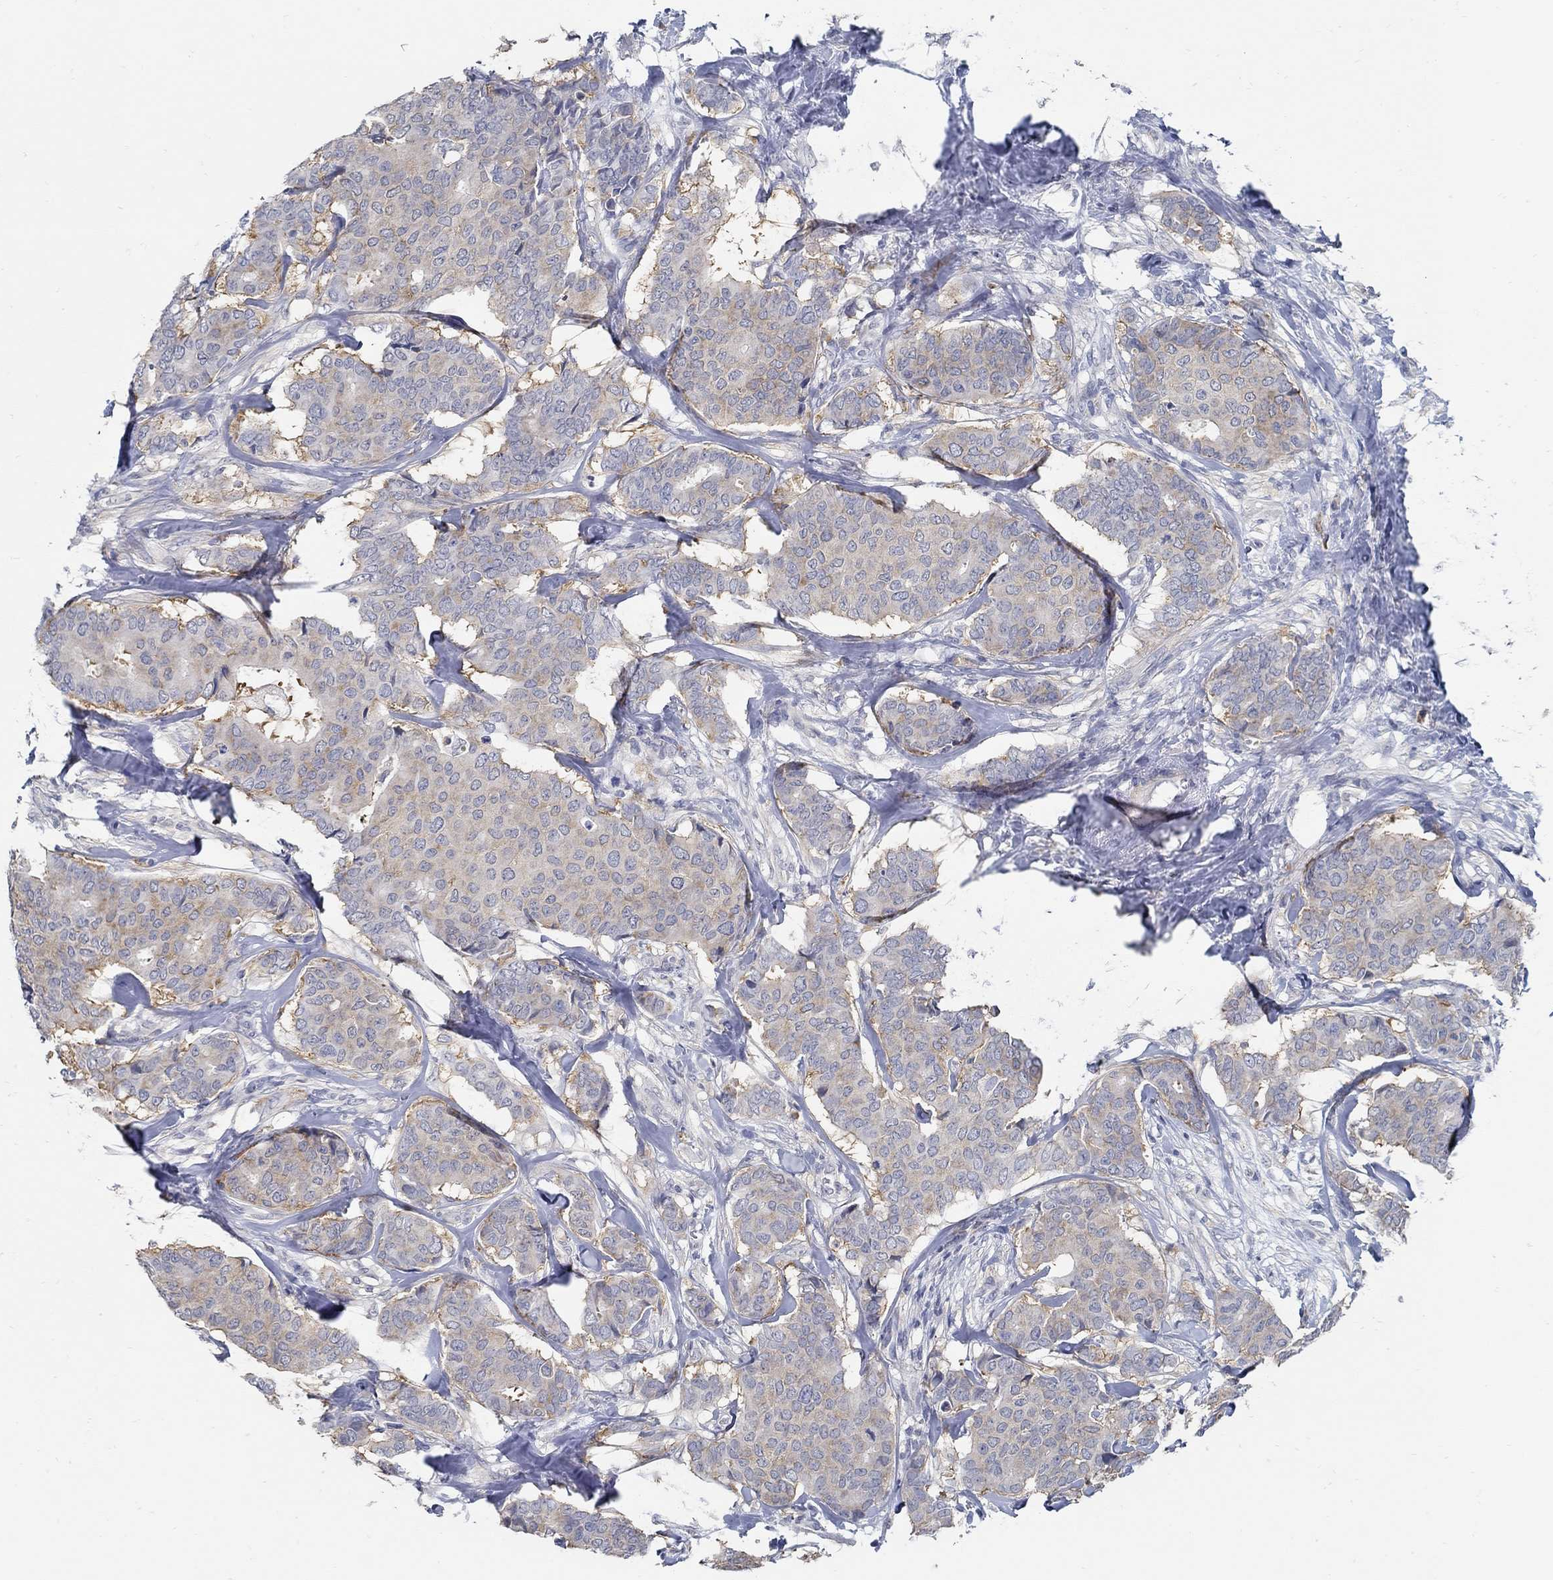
{"staining": {"intensity": "moderate", "quantity": "<25%", "location": "cytoplasmic/membranous"}, "tissue": "breast cancer", "cell_type": "Tumor cells", "image_type": "cancer", "snomed": [{"axis": "morphology", "description": "Duct carcinoma"}, {"axis": "topography", "description": "Breast"}], "caption": "Immunohistochemistry (IHC) histopathology image of human breast cancer (intraductal carcinoma) stained for a protein (brown), which exhibits low levels of moderate cytoplasmic/membranous expression in approximately <25% of tumor cells.", "gene": "PCDH11X", "patient": {"sex": "female", "age": 75}}